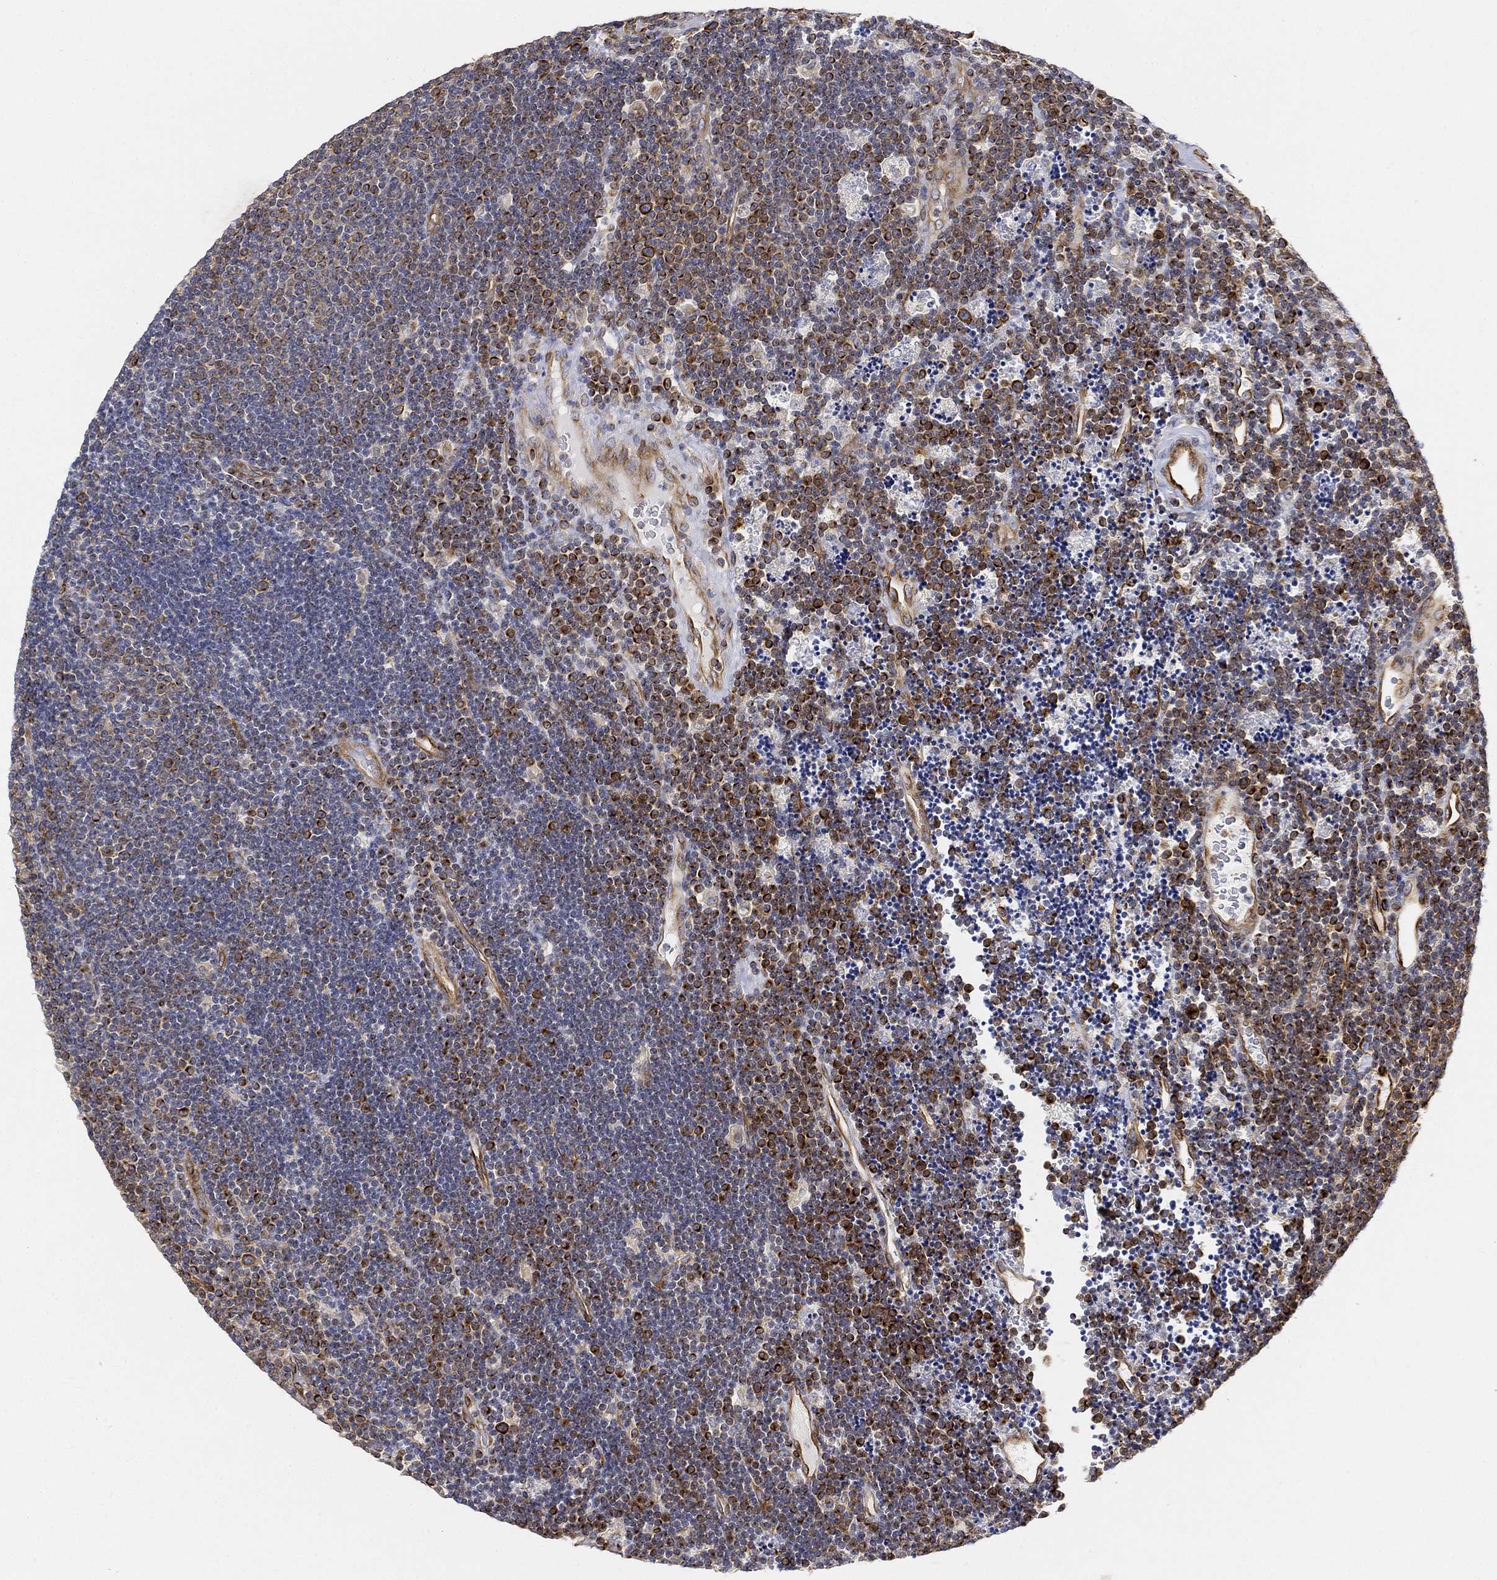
{"staining": {"intensity": "strong", "quantity": "25%-75%", "location": "cytoplasmic/membranous"}, "tissue": "lymphoma", "cell_type": "Tumor cells", "image_type": "cancer", "snomed": [{"axis": "morphology", "description": "Malignant lymphoma, non-Hodgkin's type, Low grade"}, {"axis": "topography", "description": "Brain"}], "caption": "This photomicrograph exhibits immunohistochemistry (IHC) staining of low-grade malignant lymphoma, non-Hodgkin's type, with high strong cytoplasmic/membranous staining in about 25%-75% of tumor cells.", "gene": "TMEM25", "patient": {"sex": "female", "age": 66}}